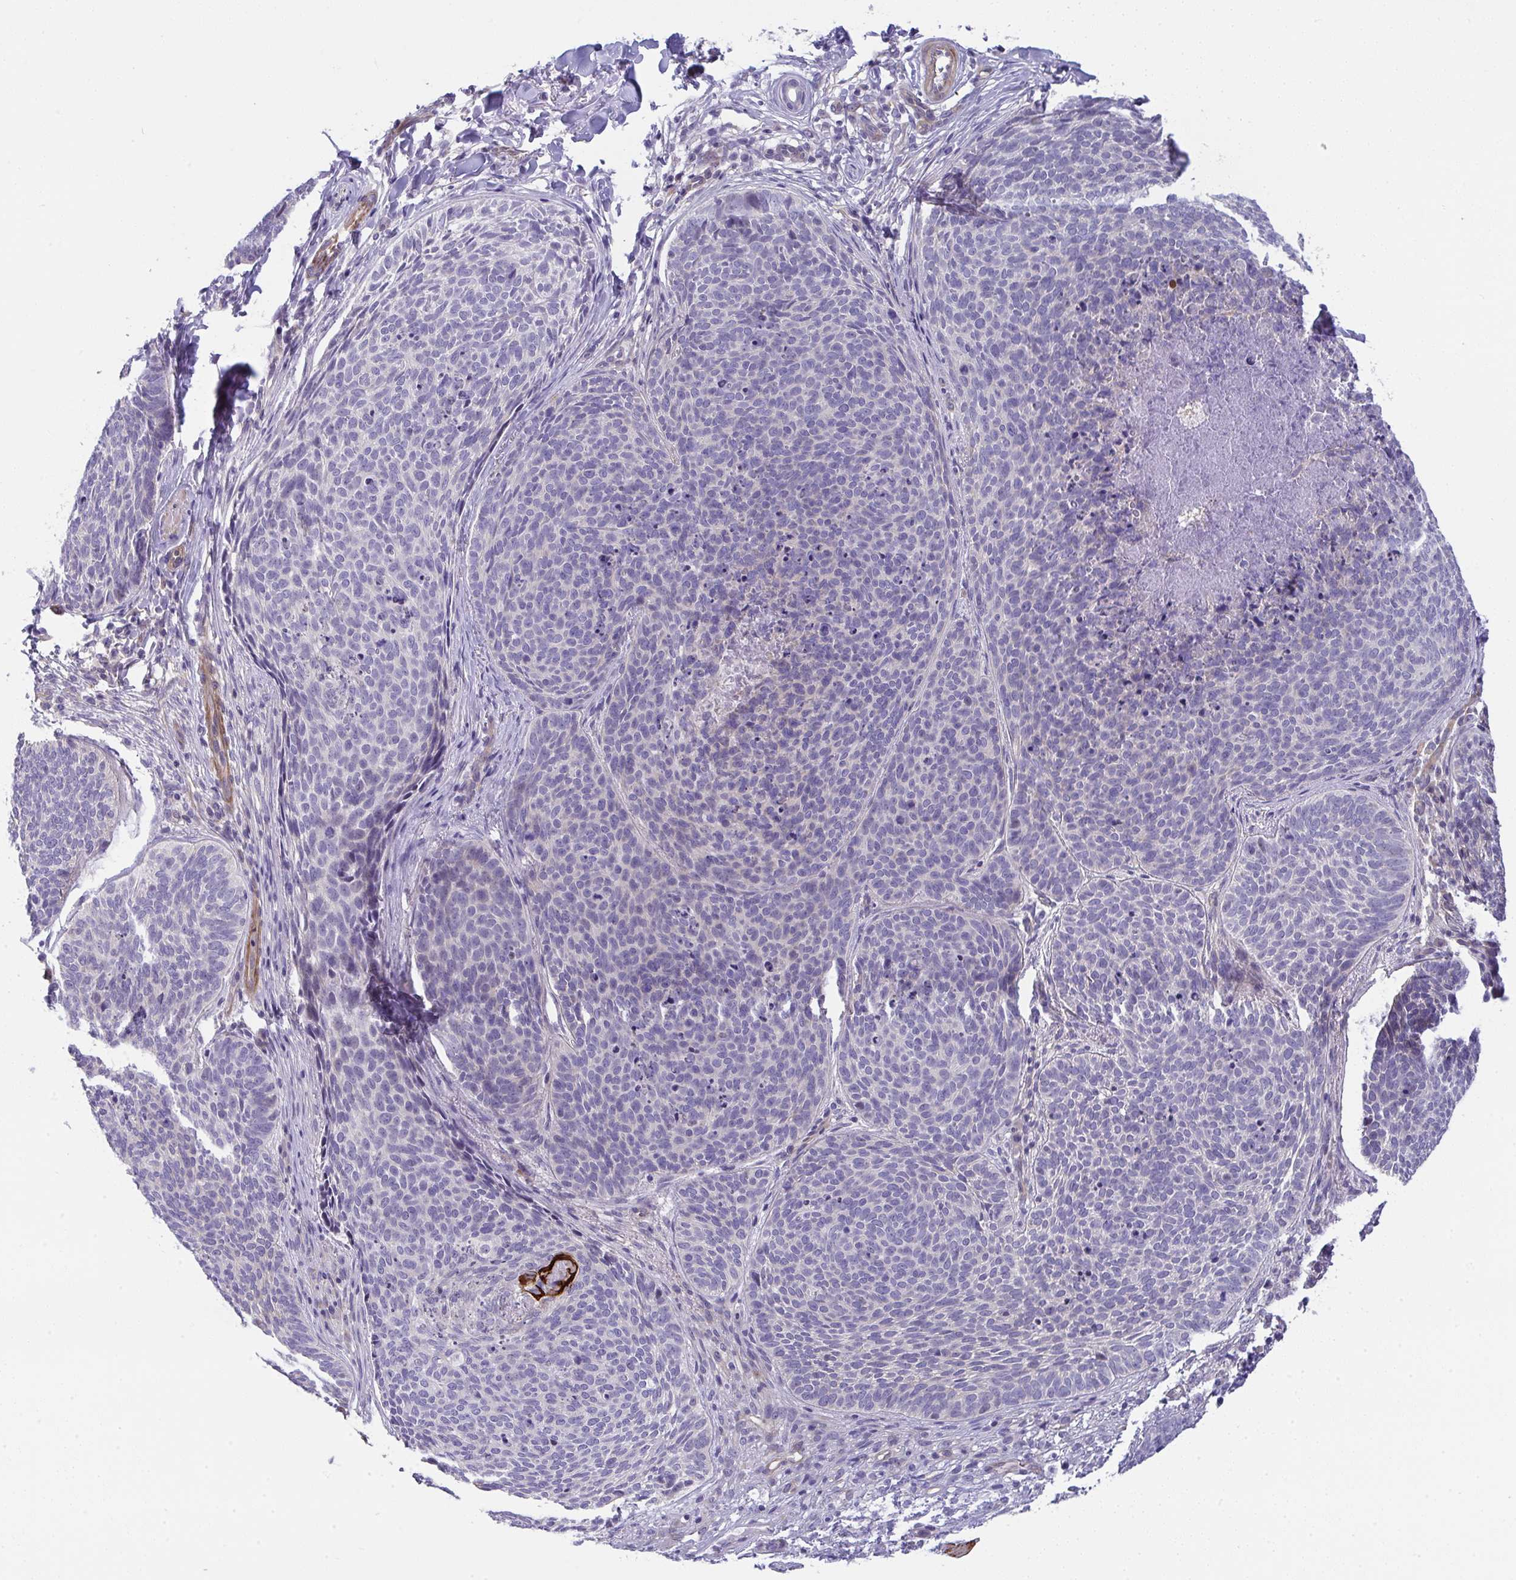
{"staining": {"intensity": "negative", "quantity": "none", "location": "none"}, "tissue": "skin cancer", "cell_type": "Tumor cells", "image_type": "cancer", "snomed": [{"axis": "morphology", "description": "Basal cell carcinoma"}, {"axis": "topography", "description": "Skin"}, {"axis": "topography", "description": "Skin of face"}], "caption": "Tumor cells show no significant positivity in skin basal cell carcinoma.", "gene": "MYL12A", "patient": {"sex": "male", "age": 56}}